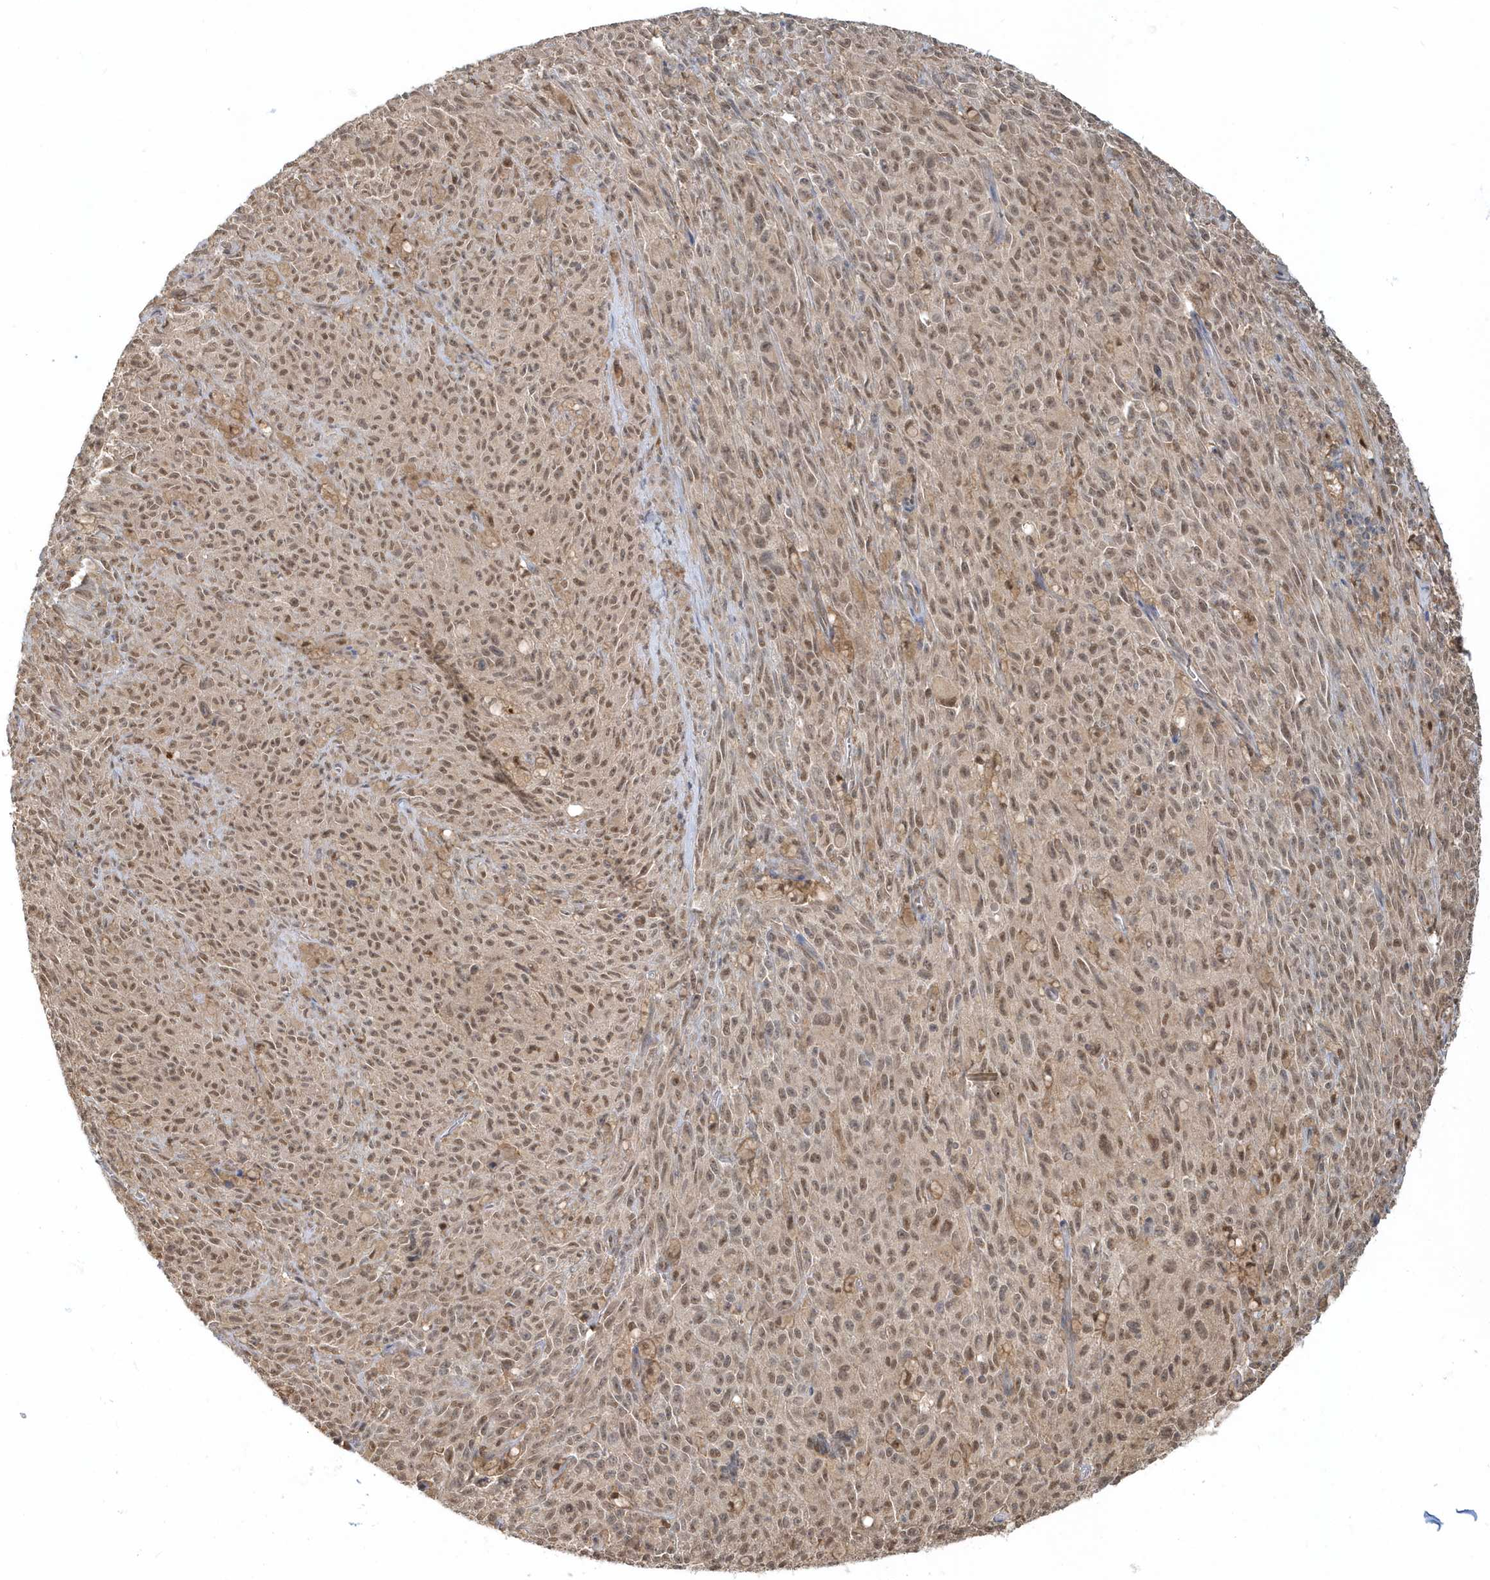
{"staining": {"intensity": "moderate", "quantity": ">75%", "location": "nuclear"}, "tissue": "melanoma", "cell_type": "Tumor cells", "image_type": "cancer", "snomed": [{"axis": "morphology", "description": "Malignant melanoma, NOS"}, {"axis": "topography", "description": "Skin"}], "caption": "A brown stain labels moderate nuclear staining of a protein in malignant melanoma tumor cells. (DAB IHC with brightfield microscopy, high magnification).", "gene": "PSMD6", "patient": {"sex": "female", "age": 82}}